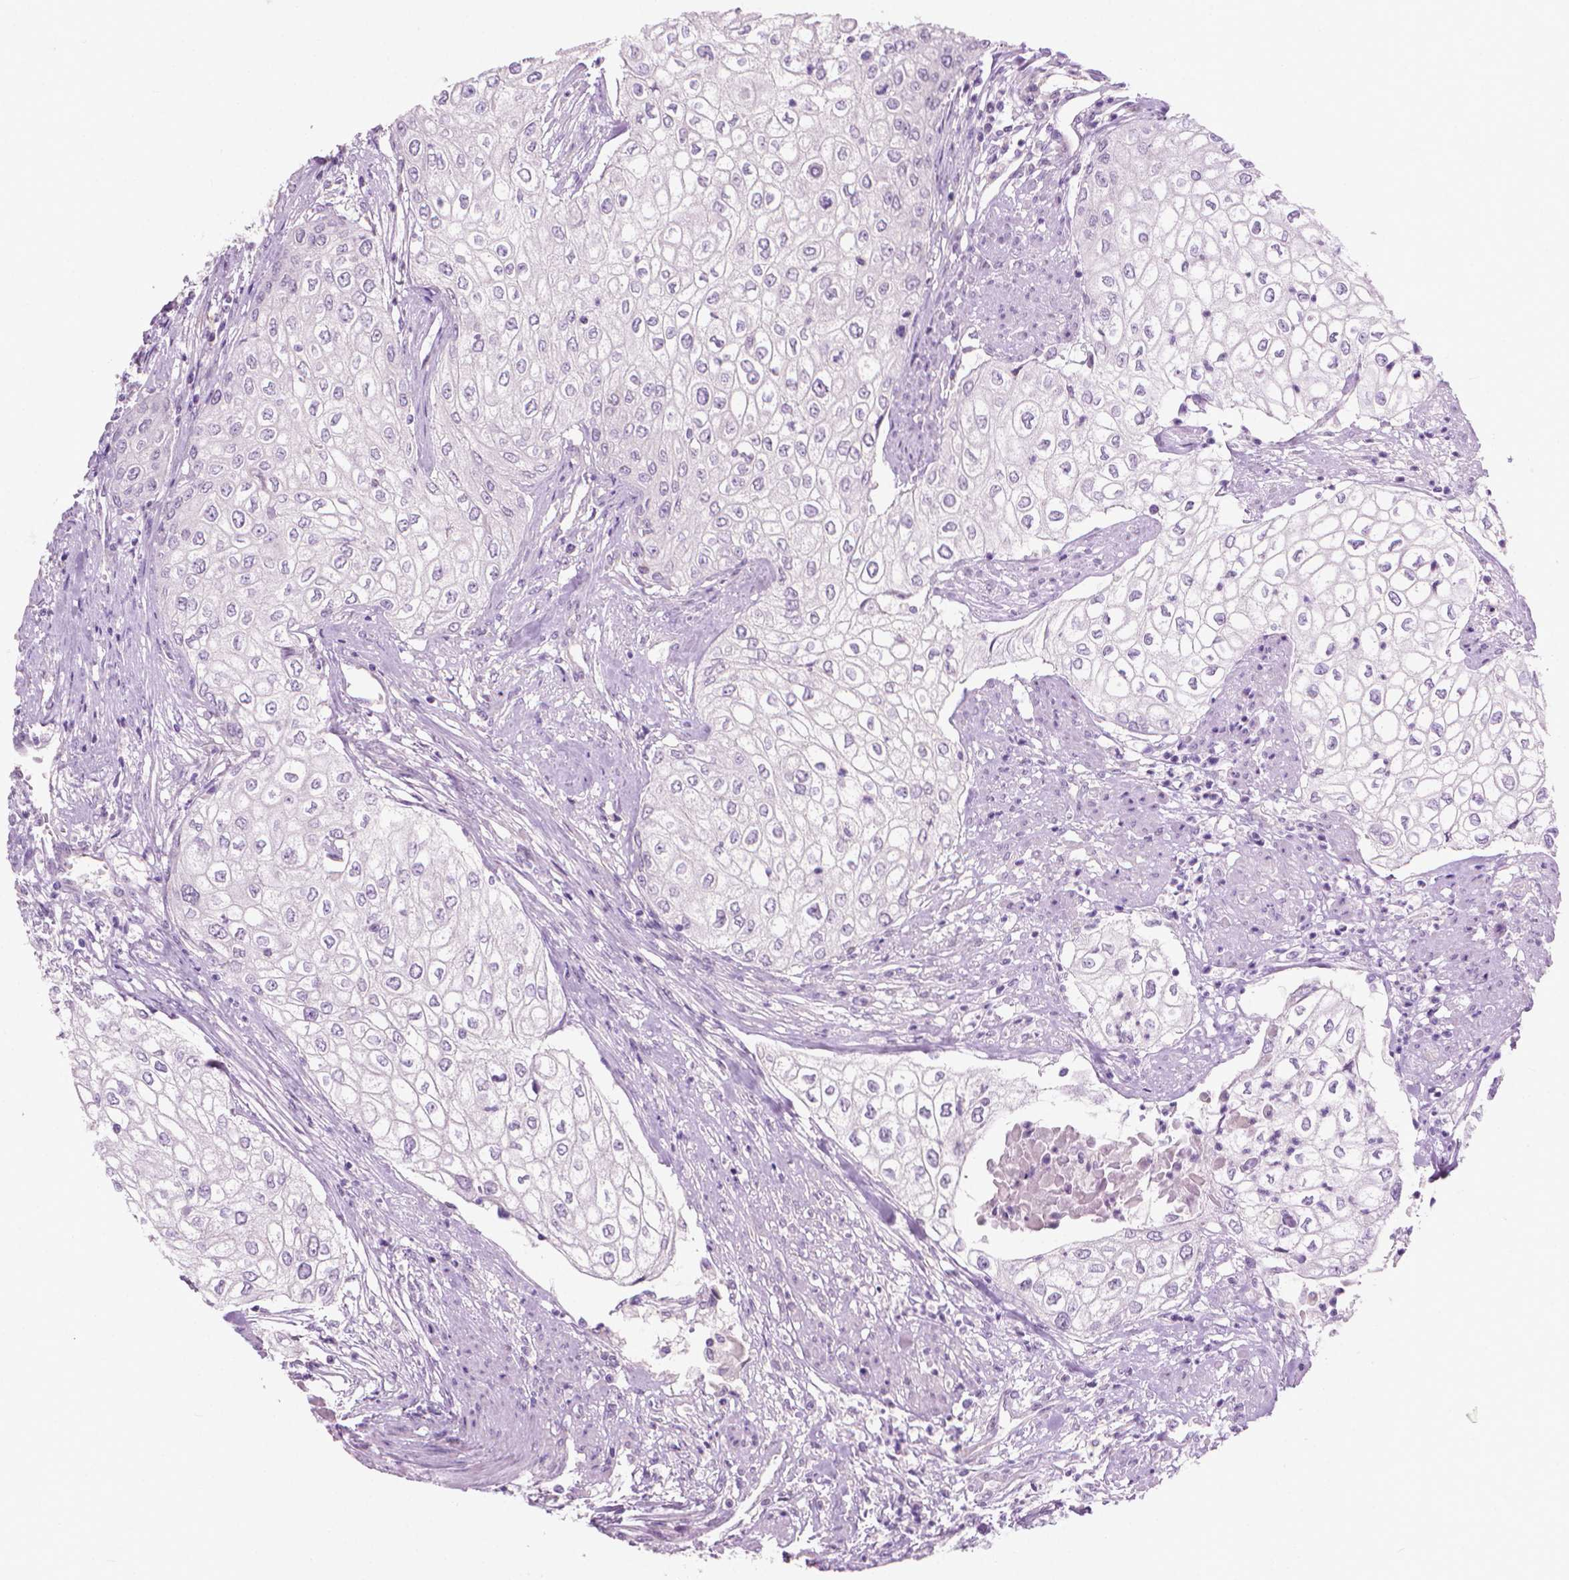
{"staining": {"intensity": "negative", "quantity": "none", "location": "none"}, "tissue": "urothelial cancer", "cell_type": "Tumor cells", "image_type": "cancer", "snomed": [{"axis": "morphology", "description": "Urothelial carcinoma, High grade"}, {"axis": "topography", "description": "Urinary bladder"}], "caption": "This is an IHC micrograph of human urothelial cancer. There is no expression in tumor cells.", "gene": "KRT73", "patient": {"sex": "male", "age": 62}}